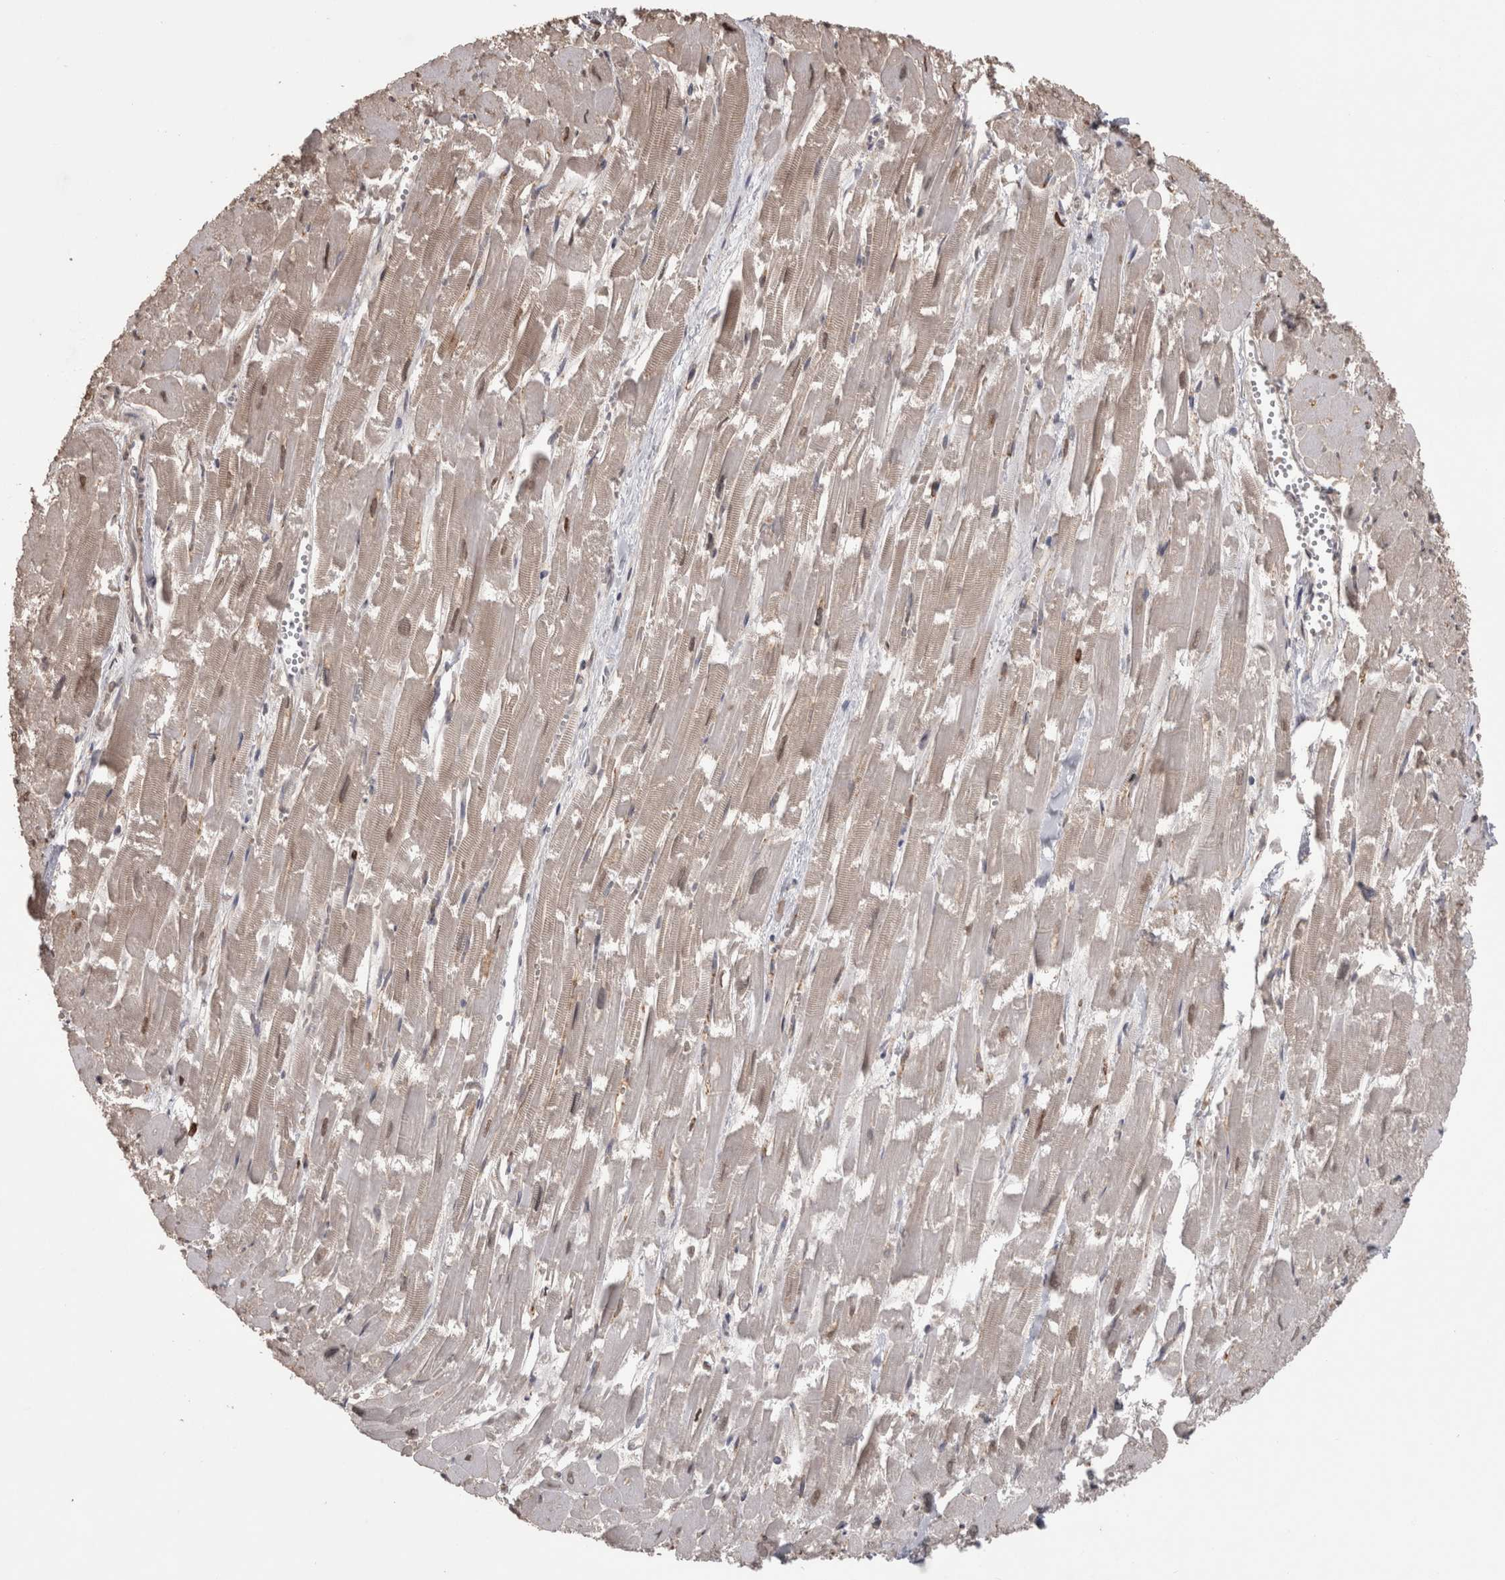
{"staining": {"intensity": "weak", "quantity": "25%-75%", "location": "cytoplasmic/membranous,nuclear"}, "tissue": "heart muscle", "cell_type": "Cardiomyocytes", "image_type": "normal", "snomed": [{"axis": "morphology", "description": "Normal tissue, NOS"}, {"axis": "topography", "description": "Heart"}], "caption": "High-magnification brightfield microscopy of benign heart muscle stained with DAB (brown) and counterstained with hematoxylin (blue). cardiomyocytes exhibit weak cytoplasmic/membranous,nuclear staining is seen in approximately25%-75% of cells.", "gene": "SKAP1", "patient": {"sex": "male", "age": 54}}